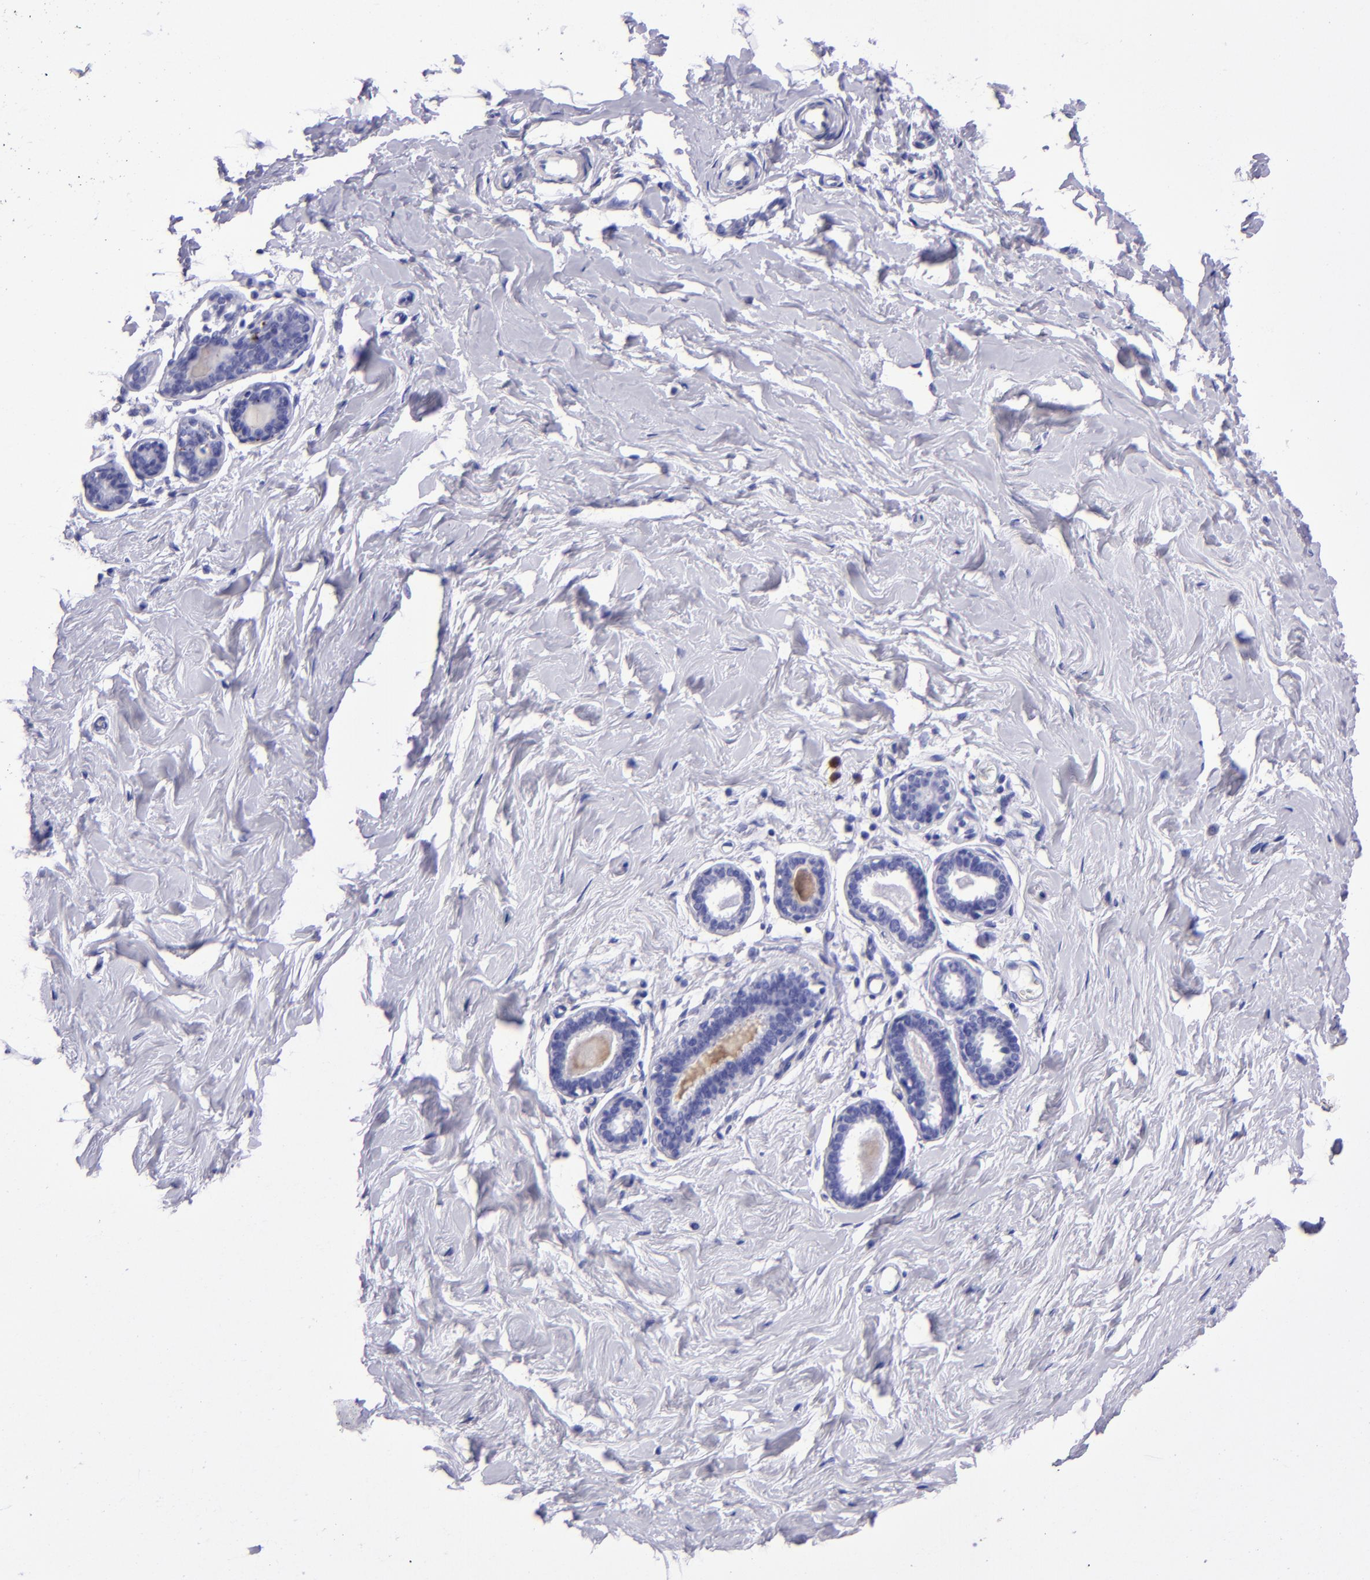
{"staining": {"intensity": "negative", "quantity": "none", "location": "none"}, "tissue": "breast", "cell_type": "Adipocytes", "image_type": "normal", "snomed": [{"axis": "morphology", "description": "Normal tissue, NOS"}, {"axis": "topography", "description": "Breast"}], "caption": "IHC histopathology image of unremarkable breast: human breast stained with DAB (3,3'-diaminobenzidine) reveals no significant protein expression in adipocytes. (Stains: DAB (3,3'-diaminobenzidine) immunohistochemistry with hematoxylin counter stain, Microscopy: brightfield microscopy at high magnification).", "gene": "TYRP1", "patient": {"sex": "female", "age": 23}}